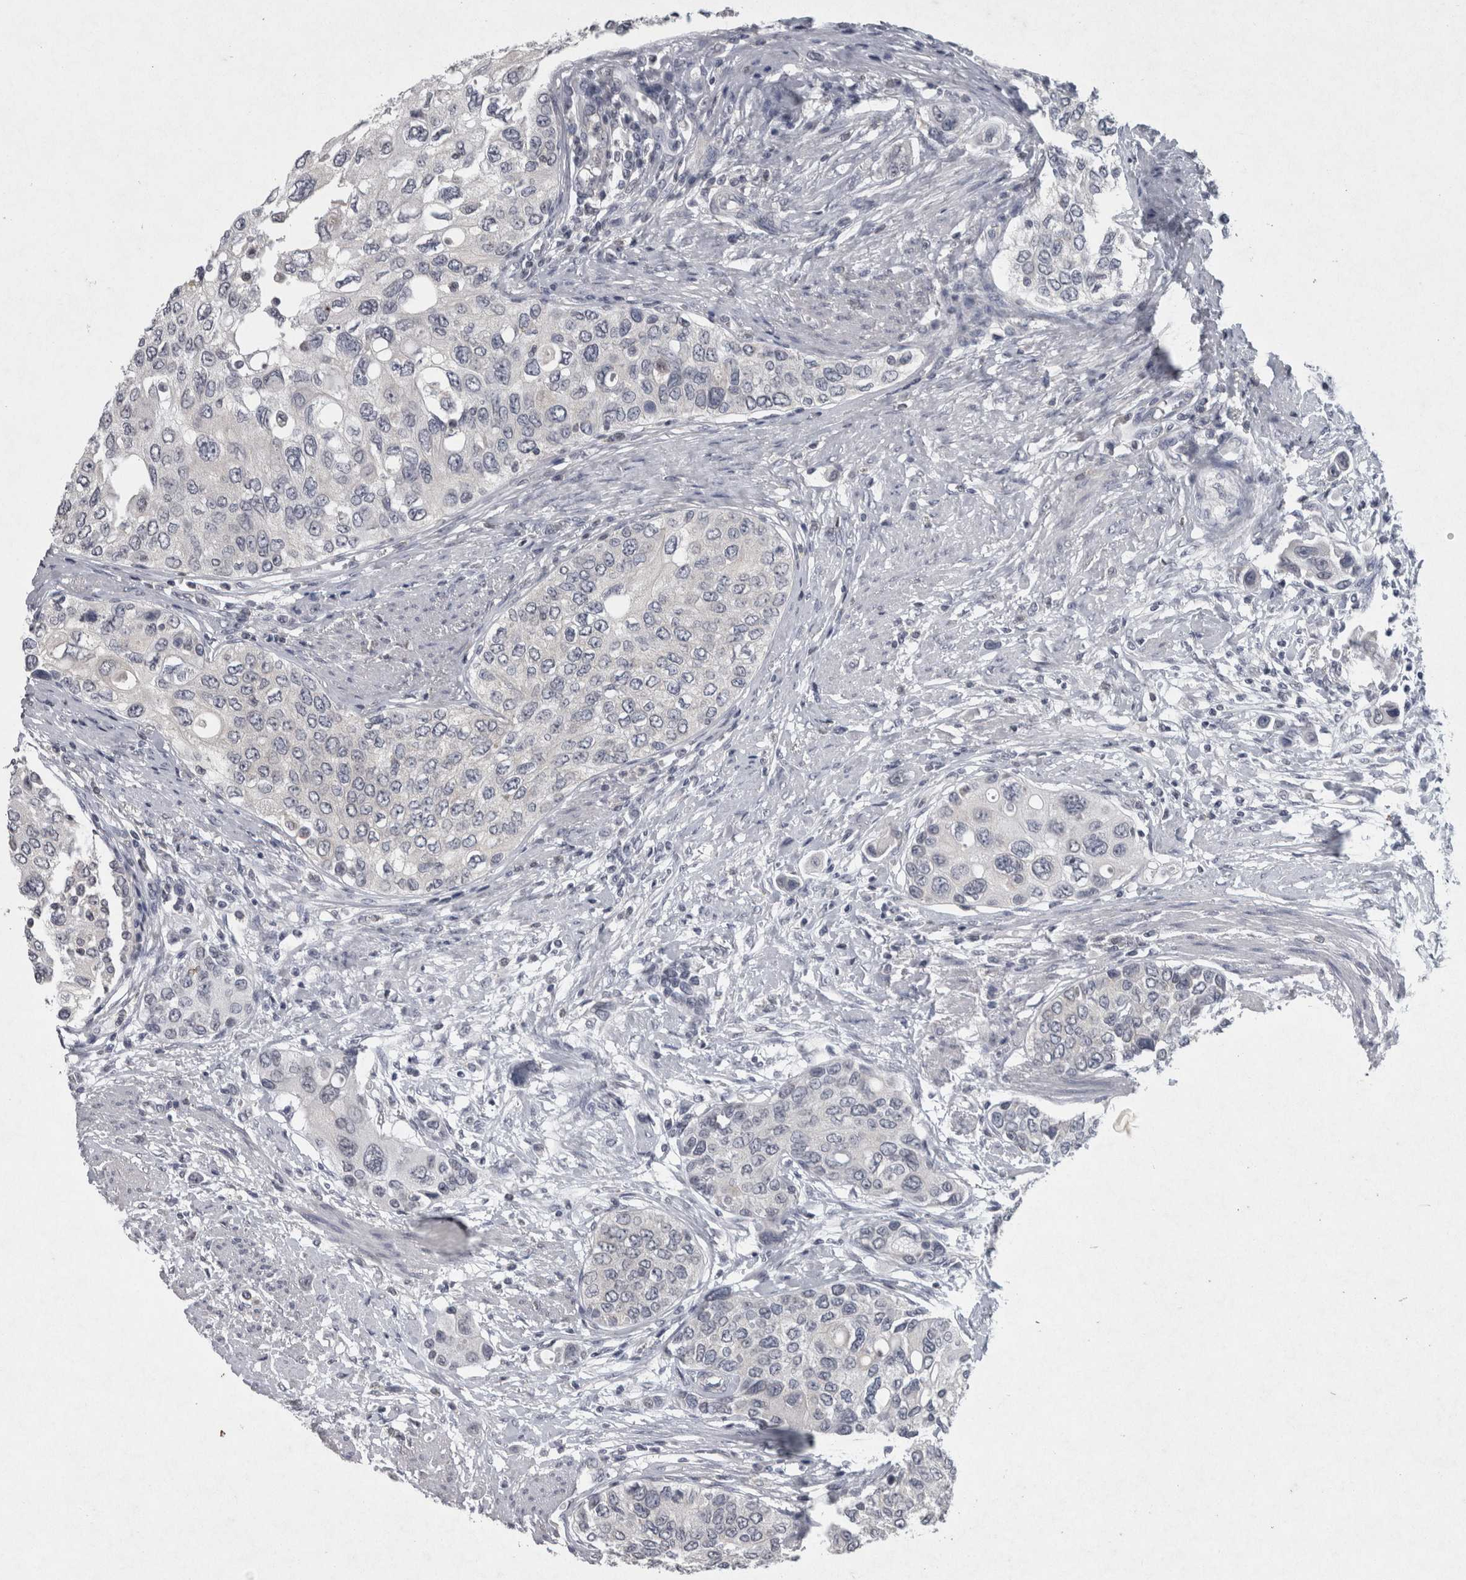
{"staining": {"intensity": "negative", "quantity": "none", "location": "none"}, "tissue": "urothelial cancer", "cell_type": "Tumor cells", "image_type": "cancer", "snomed": [{"axis": "morphology", "description": "Urothelial carcinoma, High grade"}, {"axis": "topography", "description": "Urinary bladder"}], "caption": "A high-resolution image shows IHC staining of high-grade urothelial carcinoma, which reveals no significant positivity in tumor cells. The staining was performed using DAB to visualize the protein expression in brown, while the nuclei were stained in blue with hematoxylin (Magnification: 20x).", "gene": "WNT7A", "patient": {"sex": "female", "age": 56}}